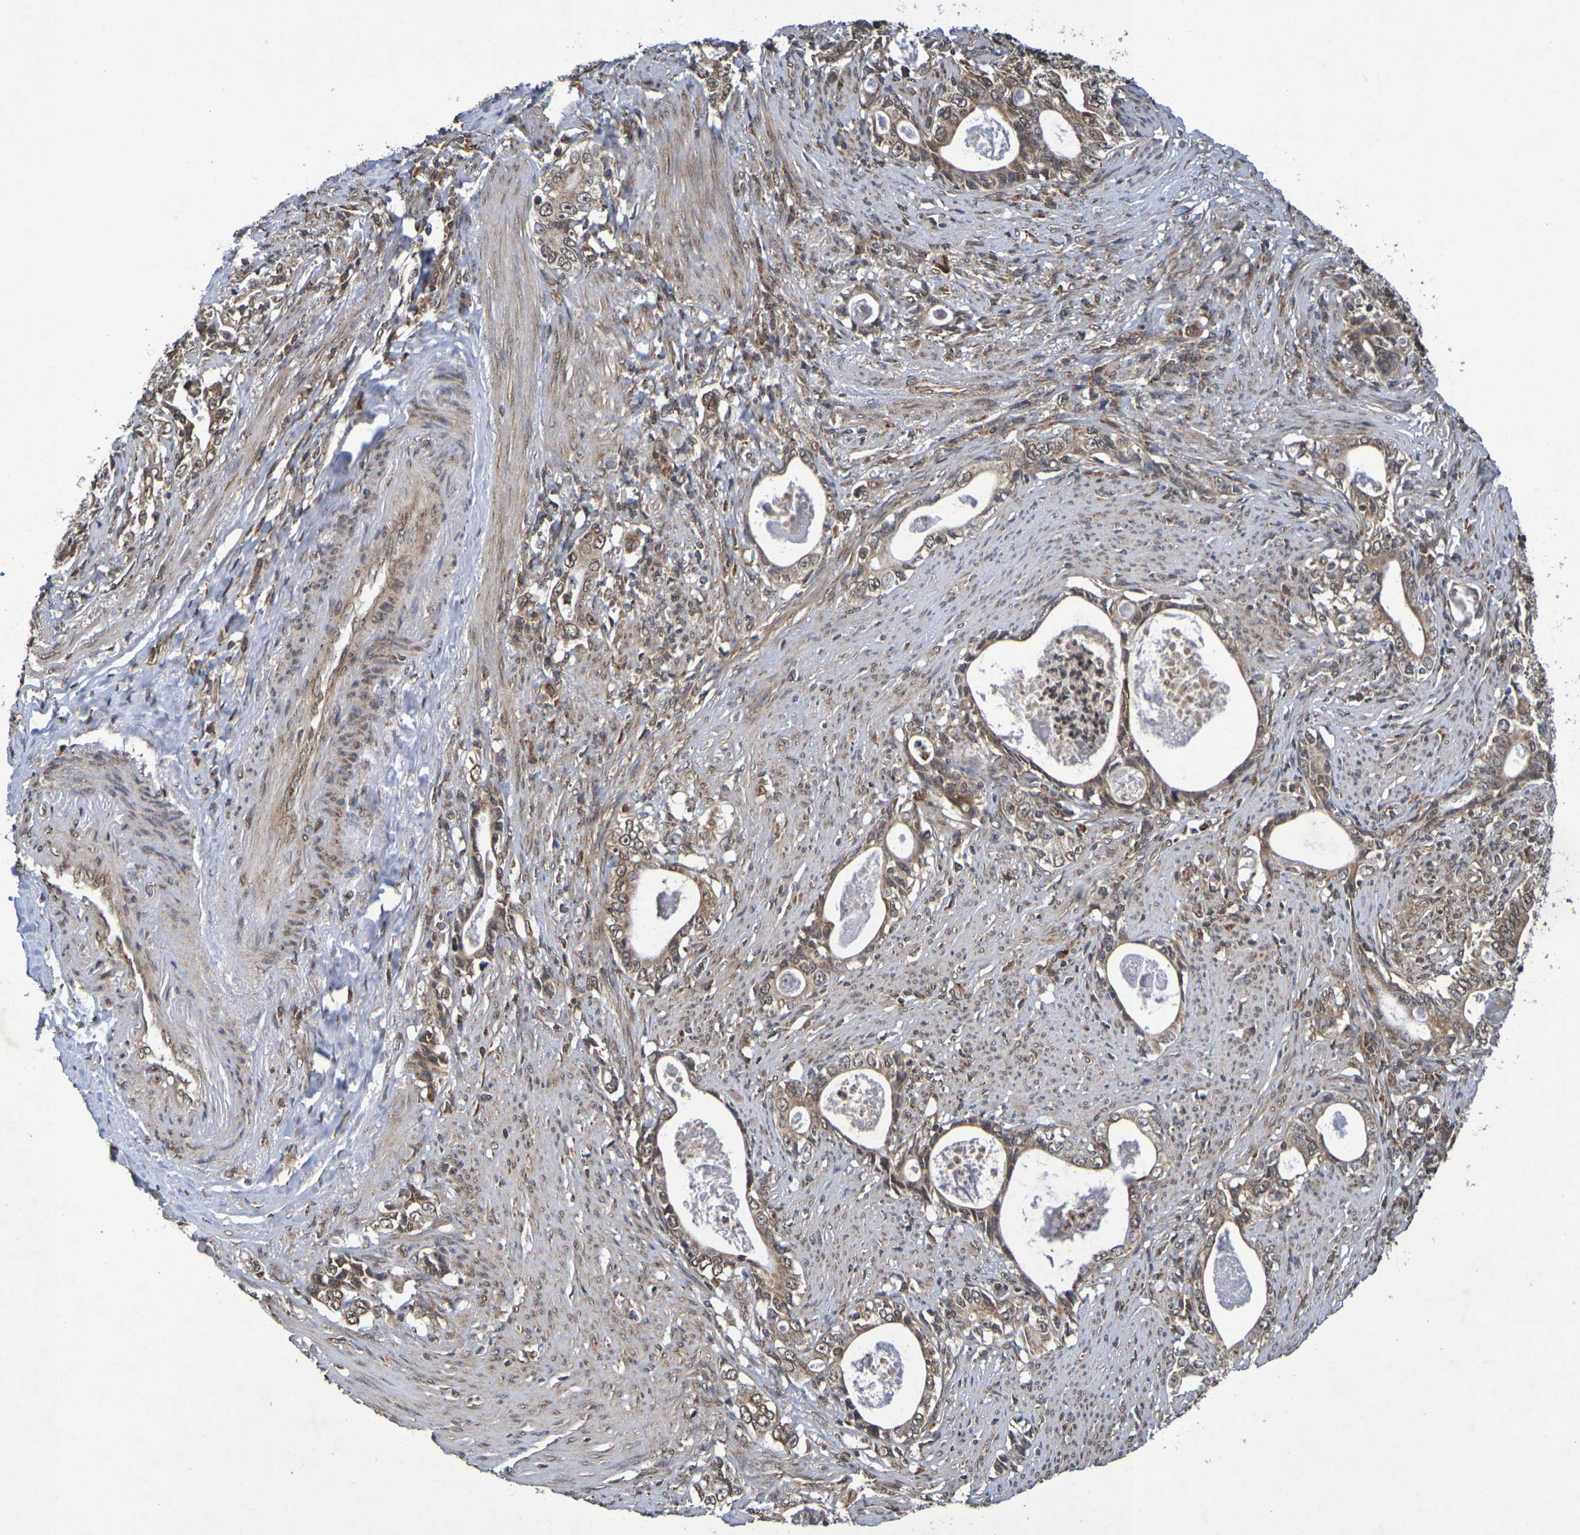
{"staining": {"intensity": "moderate", "quantity": ">75%", "location": "cytoplasmic/membranous,nuclear"}, "tissue": "stomach cancer", "cell_type": "Tumor cells", "image_type": "cancer", "snomed": [{"axis": "morphology", "description": "Adenocarcinoma, NOS"}, {"axis": "topography", "description": "Stomach, lower"}], "caption": "Human stomach cancer stained with a brown dye reveals moderate cytoplasmic/membranous and nuclear positive staining in approximately >75% of tumor cells.", "gene": "GUCY1A2", "patient": {"sex": "female", "age": 72}}